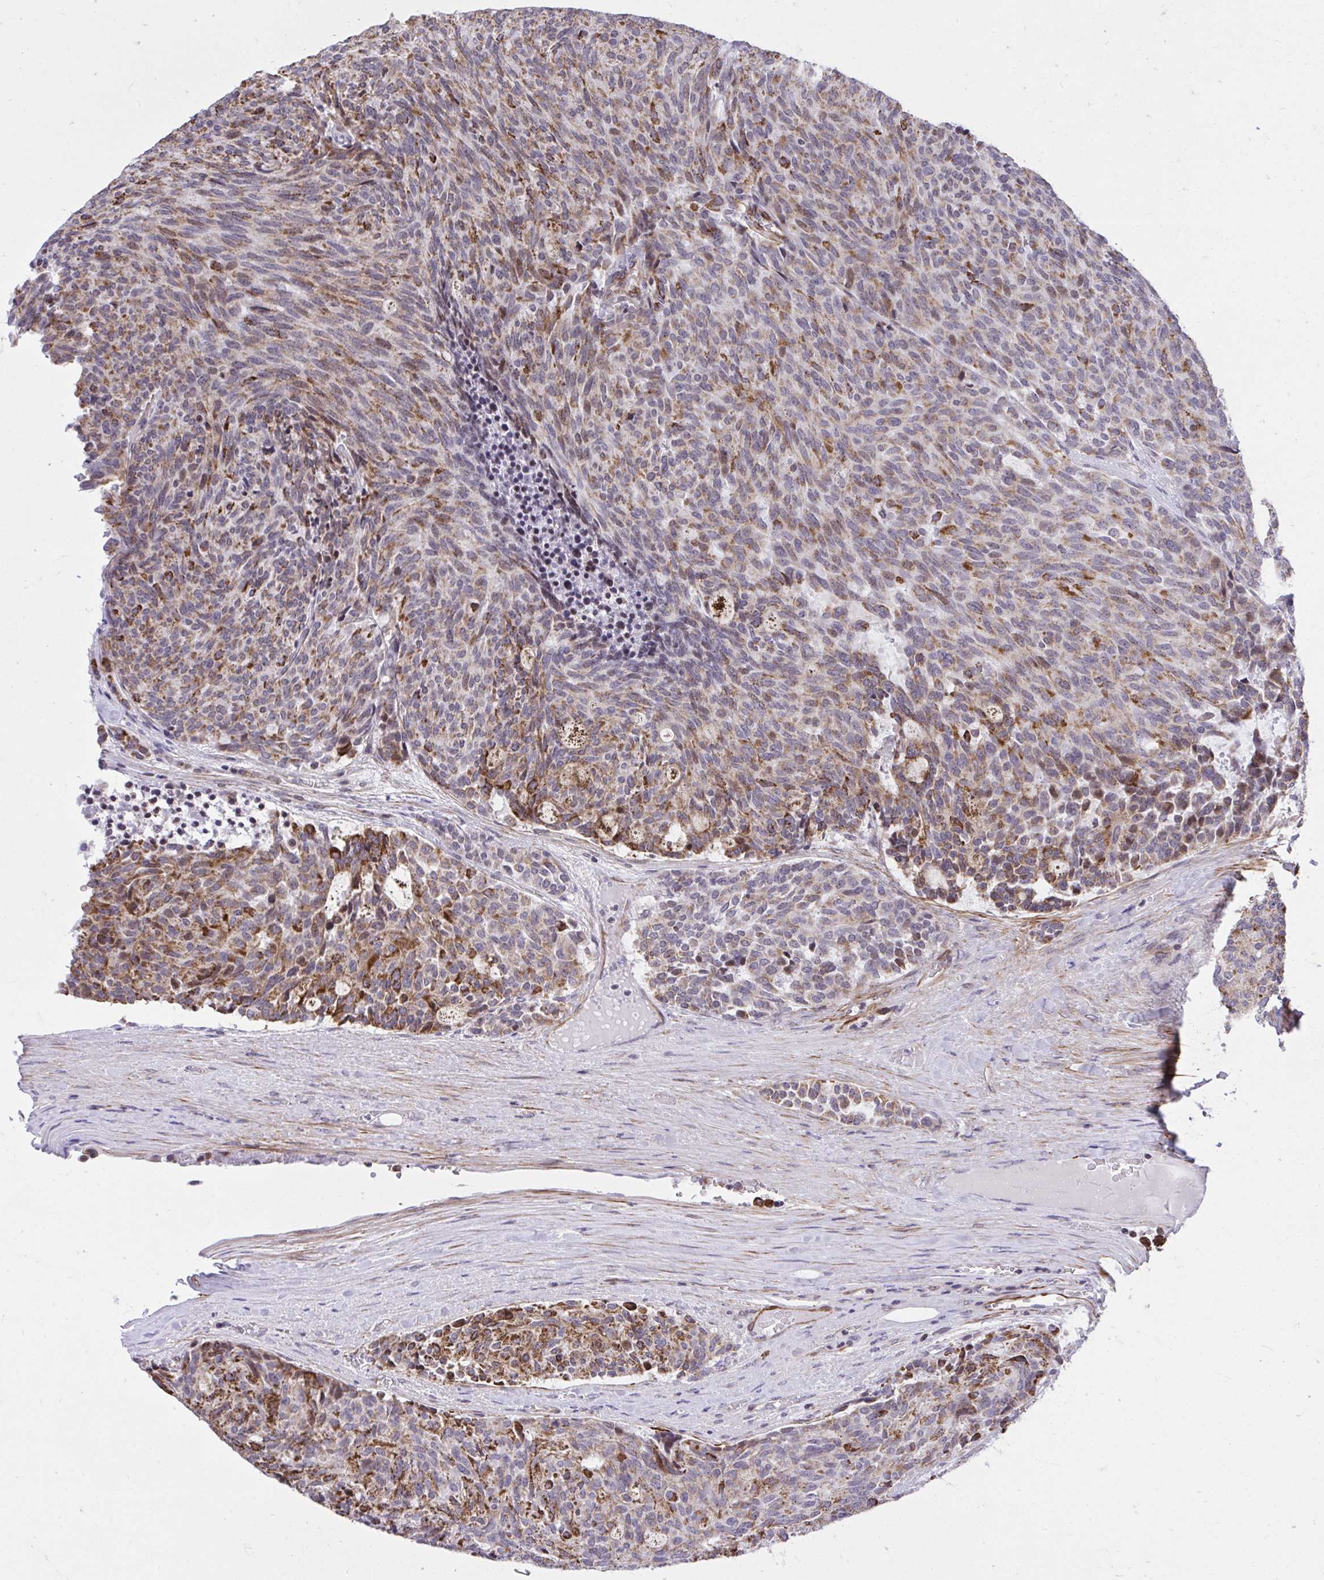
{"staining": {"intensity": "moderate", "quantity": "25%-75%", "location": "cytoplasmic/membranous"}, "tissue": "carcinoid", "cell_type": "Tumor cells", "image_type": "cancer", "snomed": [{"axis": "morphology", "description": "Carcinoid, malignant, NOS"}, {"axis": "topography", "description": "Pancreas"}], "caption": "The image exhibits a brown stain indicating the presence of a protein in the cytoplasmic/membranous of tumor cells in carcinoid.", "gene": "KCNN4", "patient": {"sex": "female", "age": 54}}